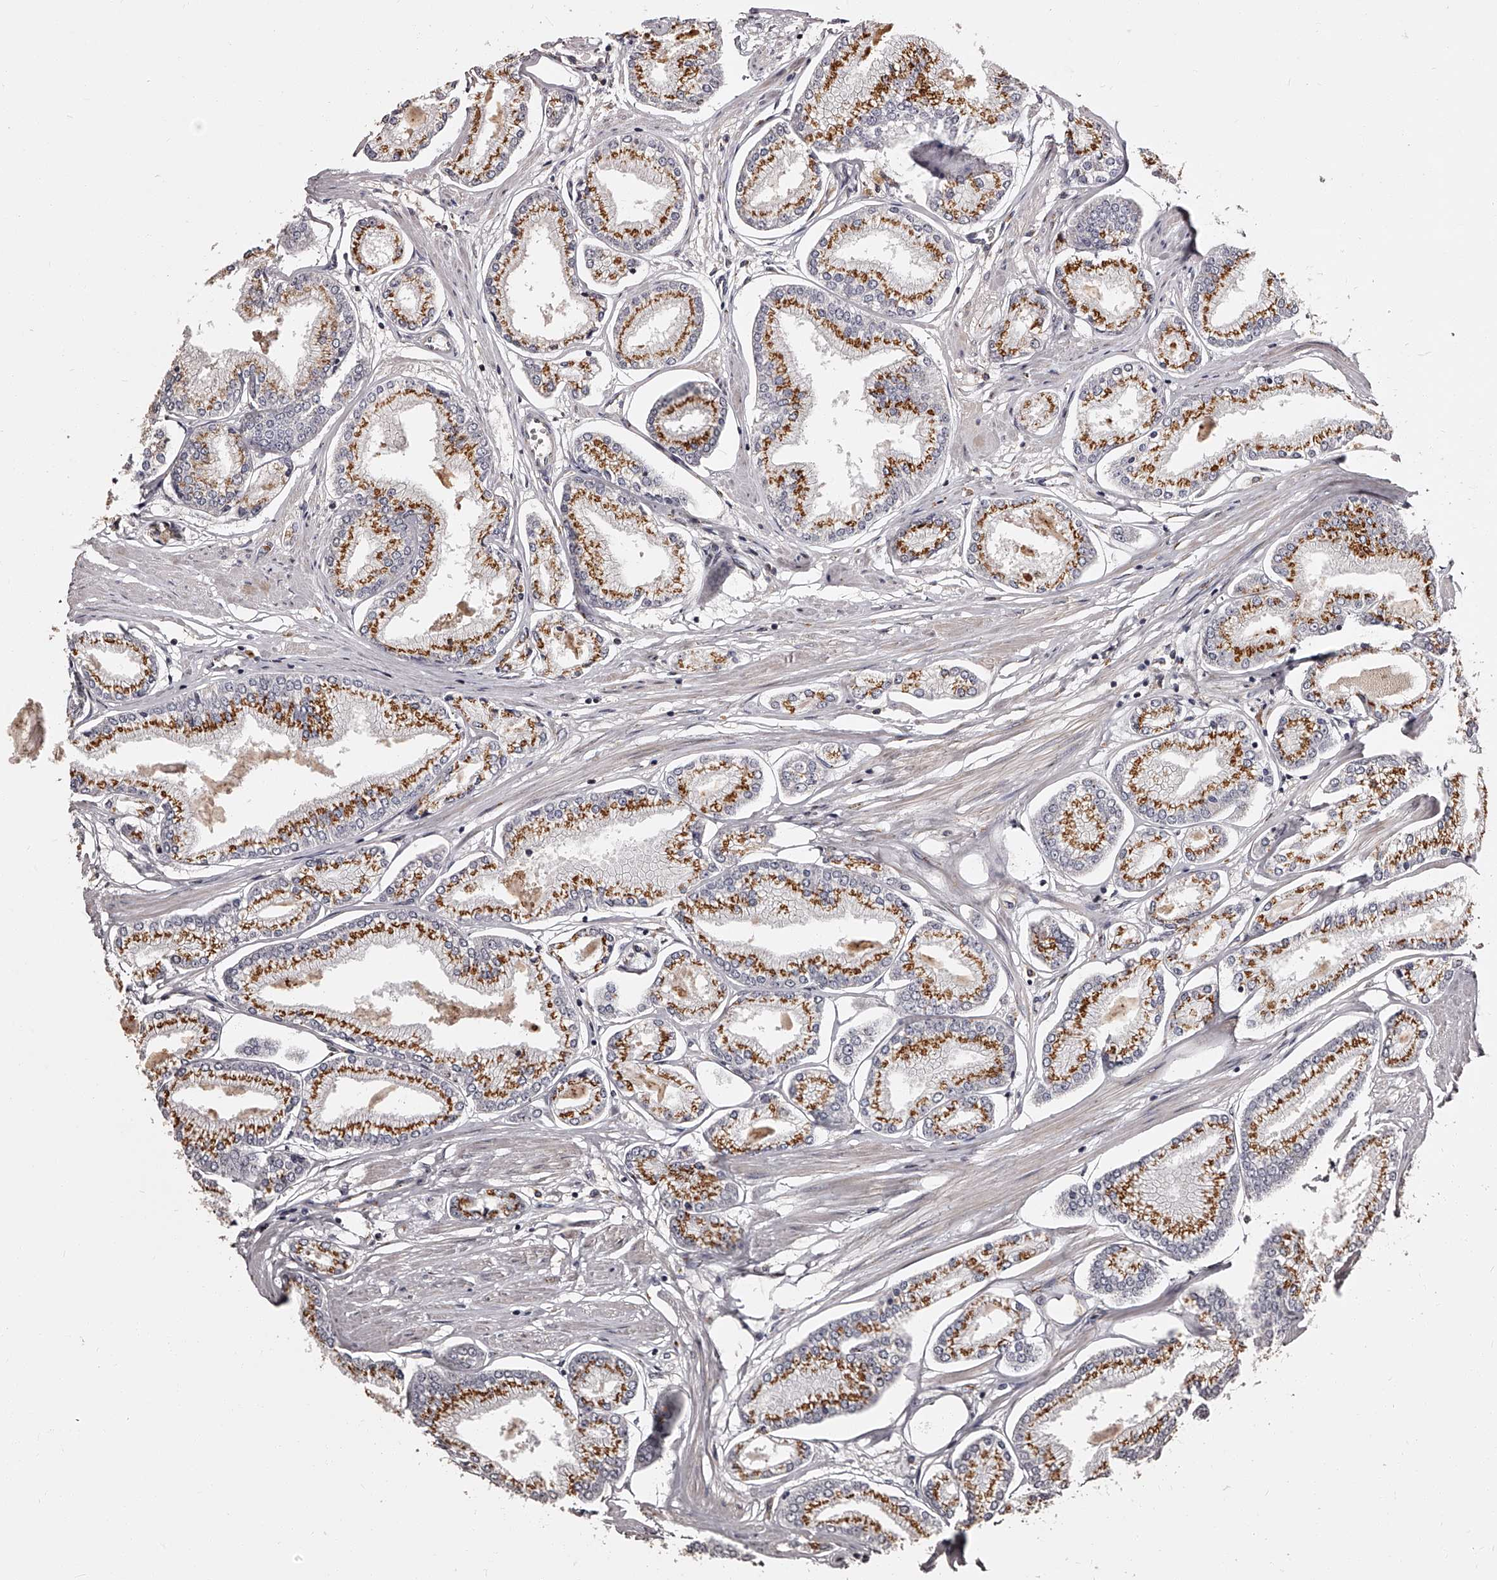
{"staining": {"intensity": "strong", "quantity": ">75%", "location": "cytoplasmic/membranous"}, "tissue": "prostate cancer", "cell_type": "Tumor cells", "image_type": "cancer", "snomed": [{"axis": "morphology", "description": "Adenocarcinoma, Low grade"}, {"axis": "topography", "description": "Prostate"}], "caption": "IHC of prostate cancer (low-grade adenocarcinoma) exhibits high levels of strong cytoplasmic/membranous positivity in approximately >75% of tumor cells.", "gene": "RSC1A1", "patient": {"sex": "male", "age": 52}}